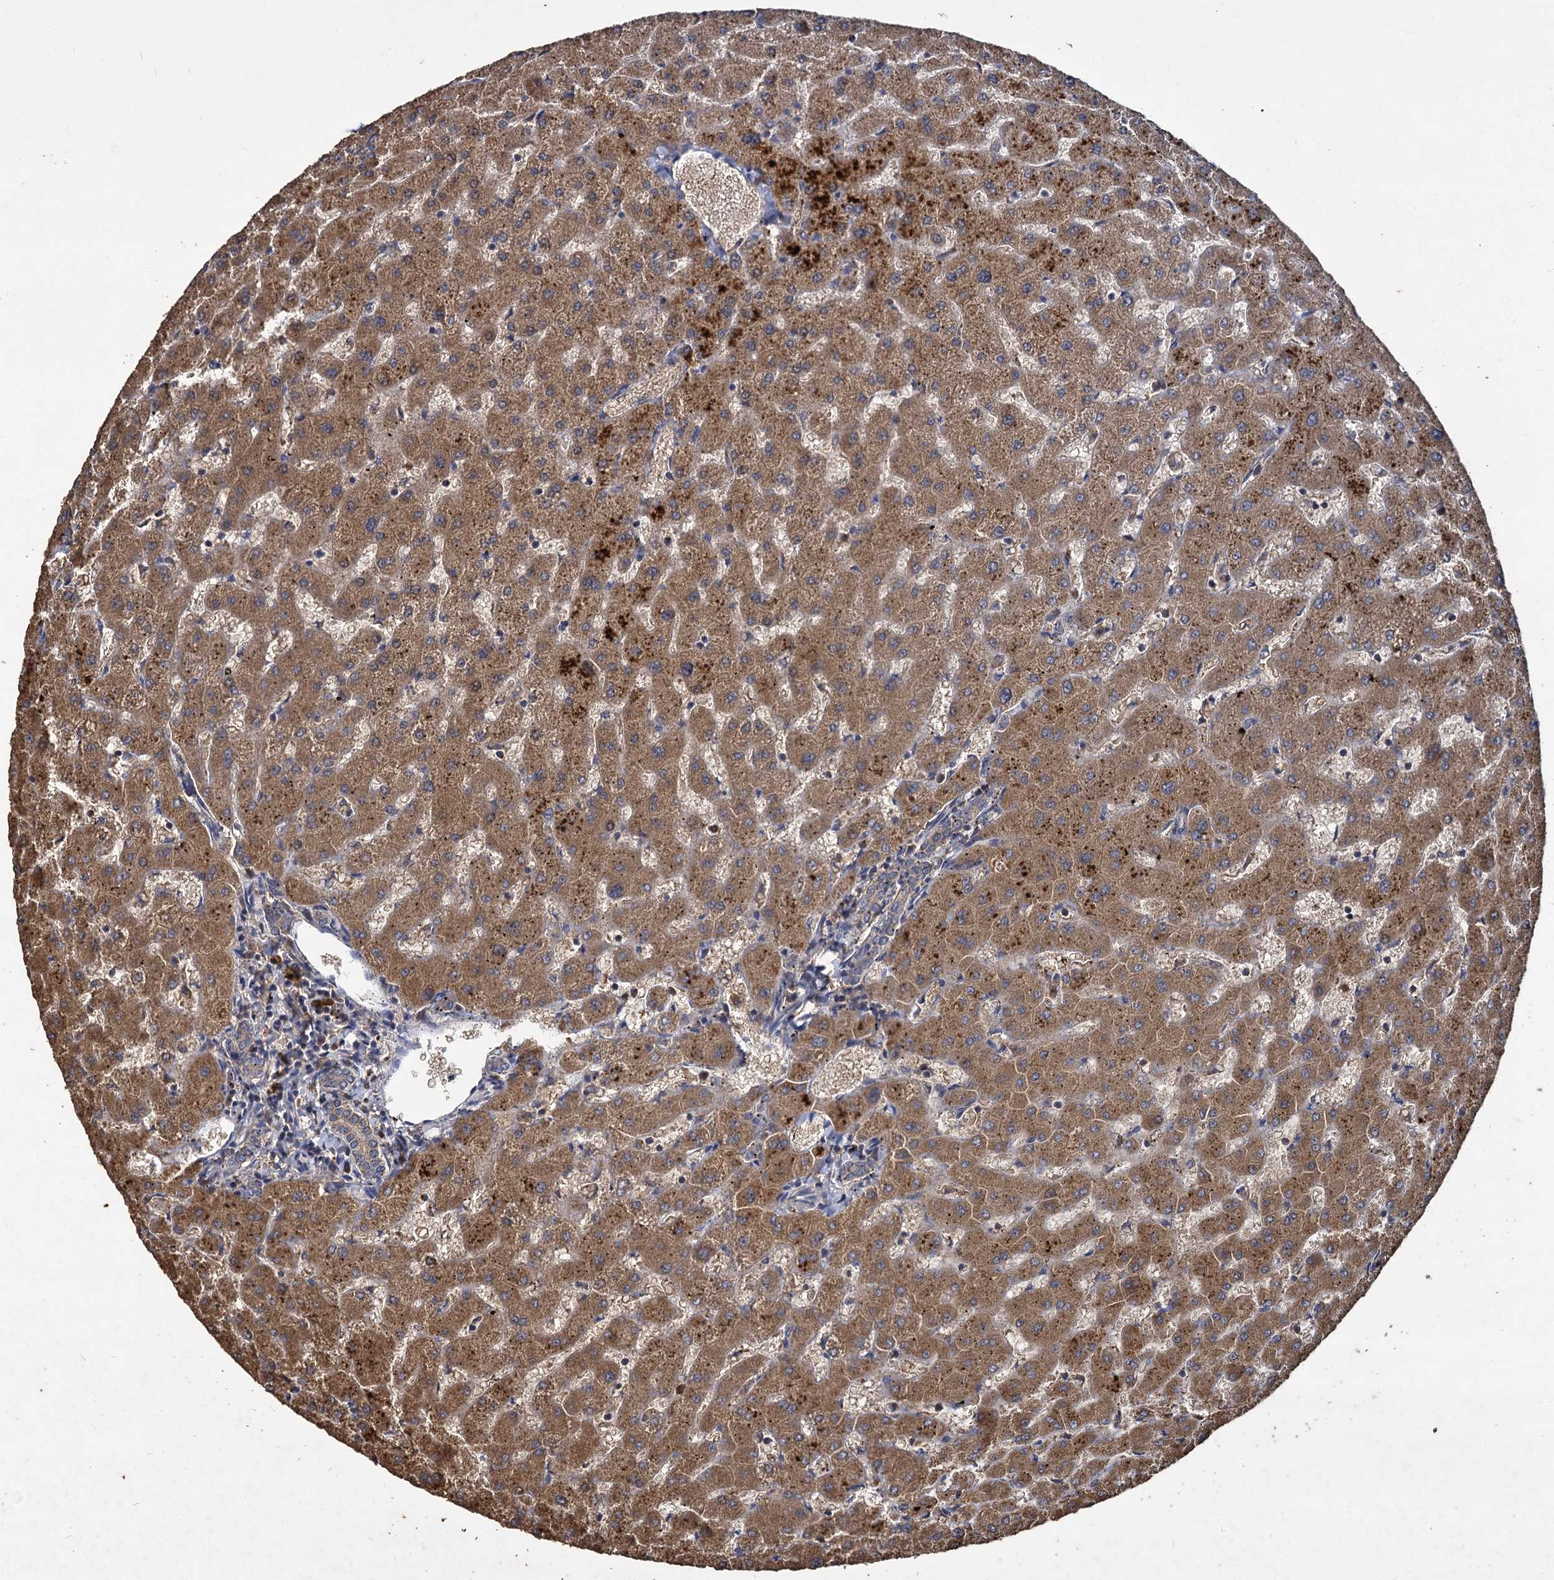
{"staining": {"intensity": "weak", "quantity": "25%-75%", "location": "cytoplasmic/membranous"}, "tissue": "liver", "cell_type": "Cholangiocytes", "image_type": "normal", "snomed": [{"axis": "morphology", "description": "Normal tissue, NOS"}, {"axis": "topography", "description": "Liver"}], "caption": "A low amount of weak cytoplasmic/membranous positivity is present in about 25%-75% of cholangiocytes in normal liver. The protein of interest is stained brown, and the nuclei are stained in blue (DAB (3,3'-diaminobenzidine) IHC with brightfield microscopy, high magnification).", "gene": "GCLC", "patient": {"sex": "female", "age": 63}}